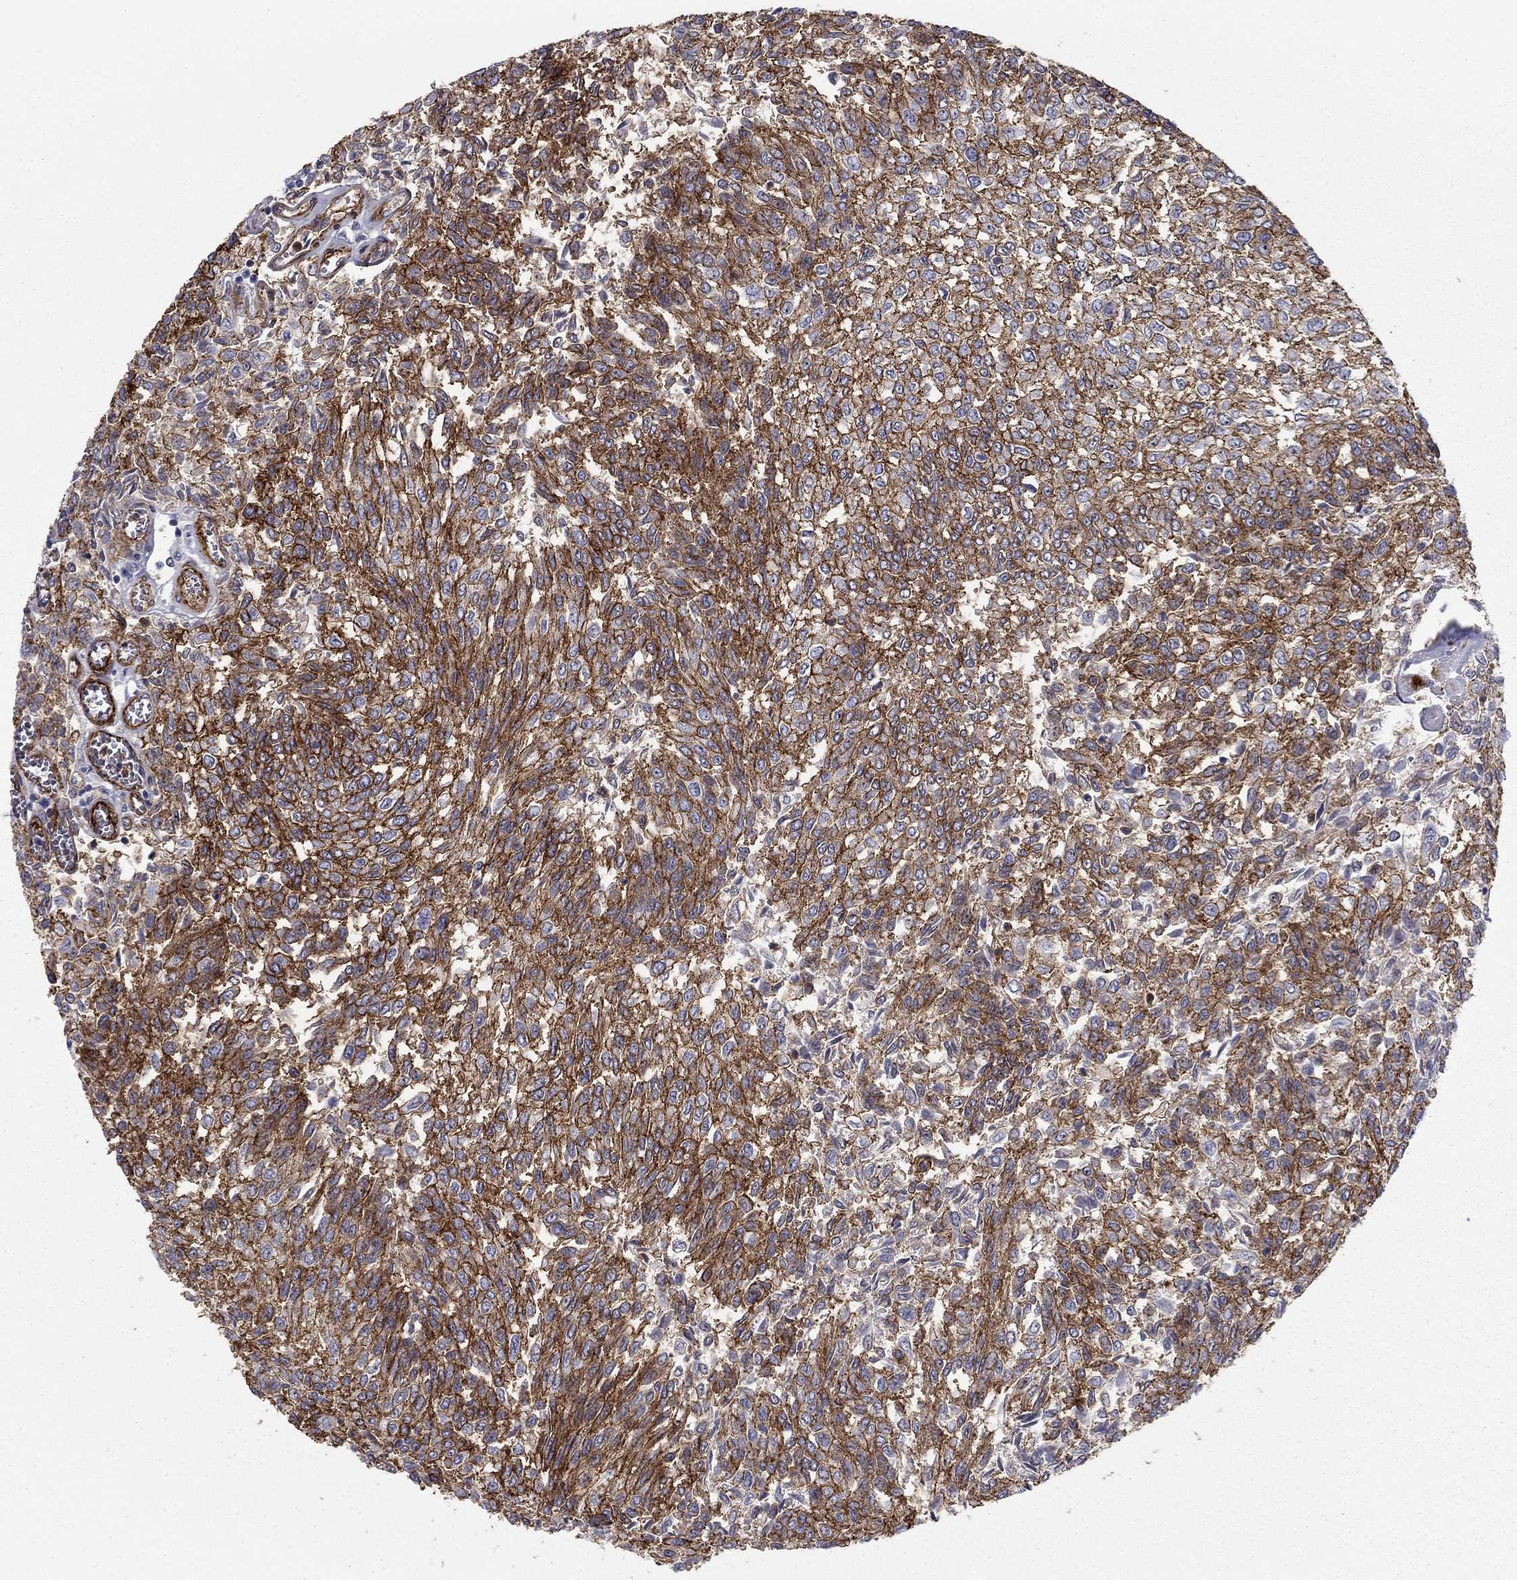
{"staining": {"intensity": "strong", "quantity": ">75%", "location": "cytoplasmic/membranous"}, "tissue": "urothelial cancer", "cell_type": "Tumor cells", "image_type": "cancer", "snomed": [{"axis": "morphology", "description": "Urothelial carcinoma, Low grade"}, {"axis": "topography", "description": "Urinary bladder"}], "caption": "Tumor cells reveal high levels of strong cytoplasmic/membranous positivity in approximately >75% of cells in urothelial carcinoma (low-grade). (Stains: DAB in brown, nuclei in blue, Microscopy: brightfield microscopy at high magnification).", "gene": "KRBA1", "patient": {"sex": "male", "age": 78}}